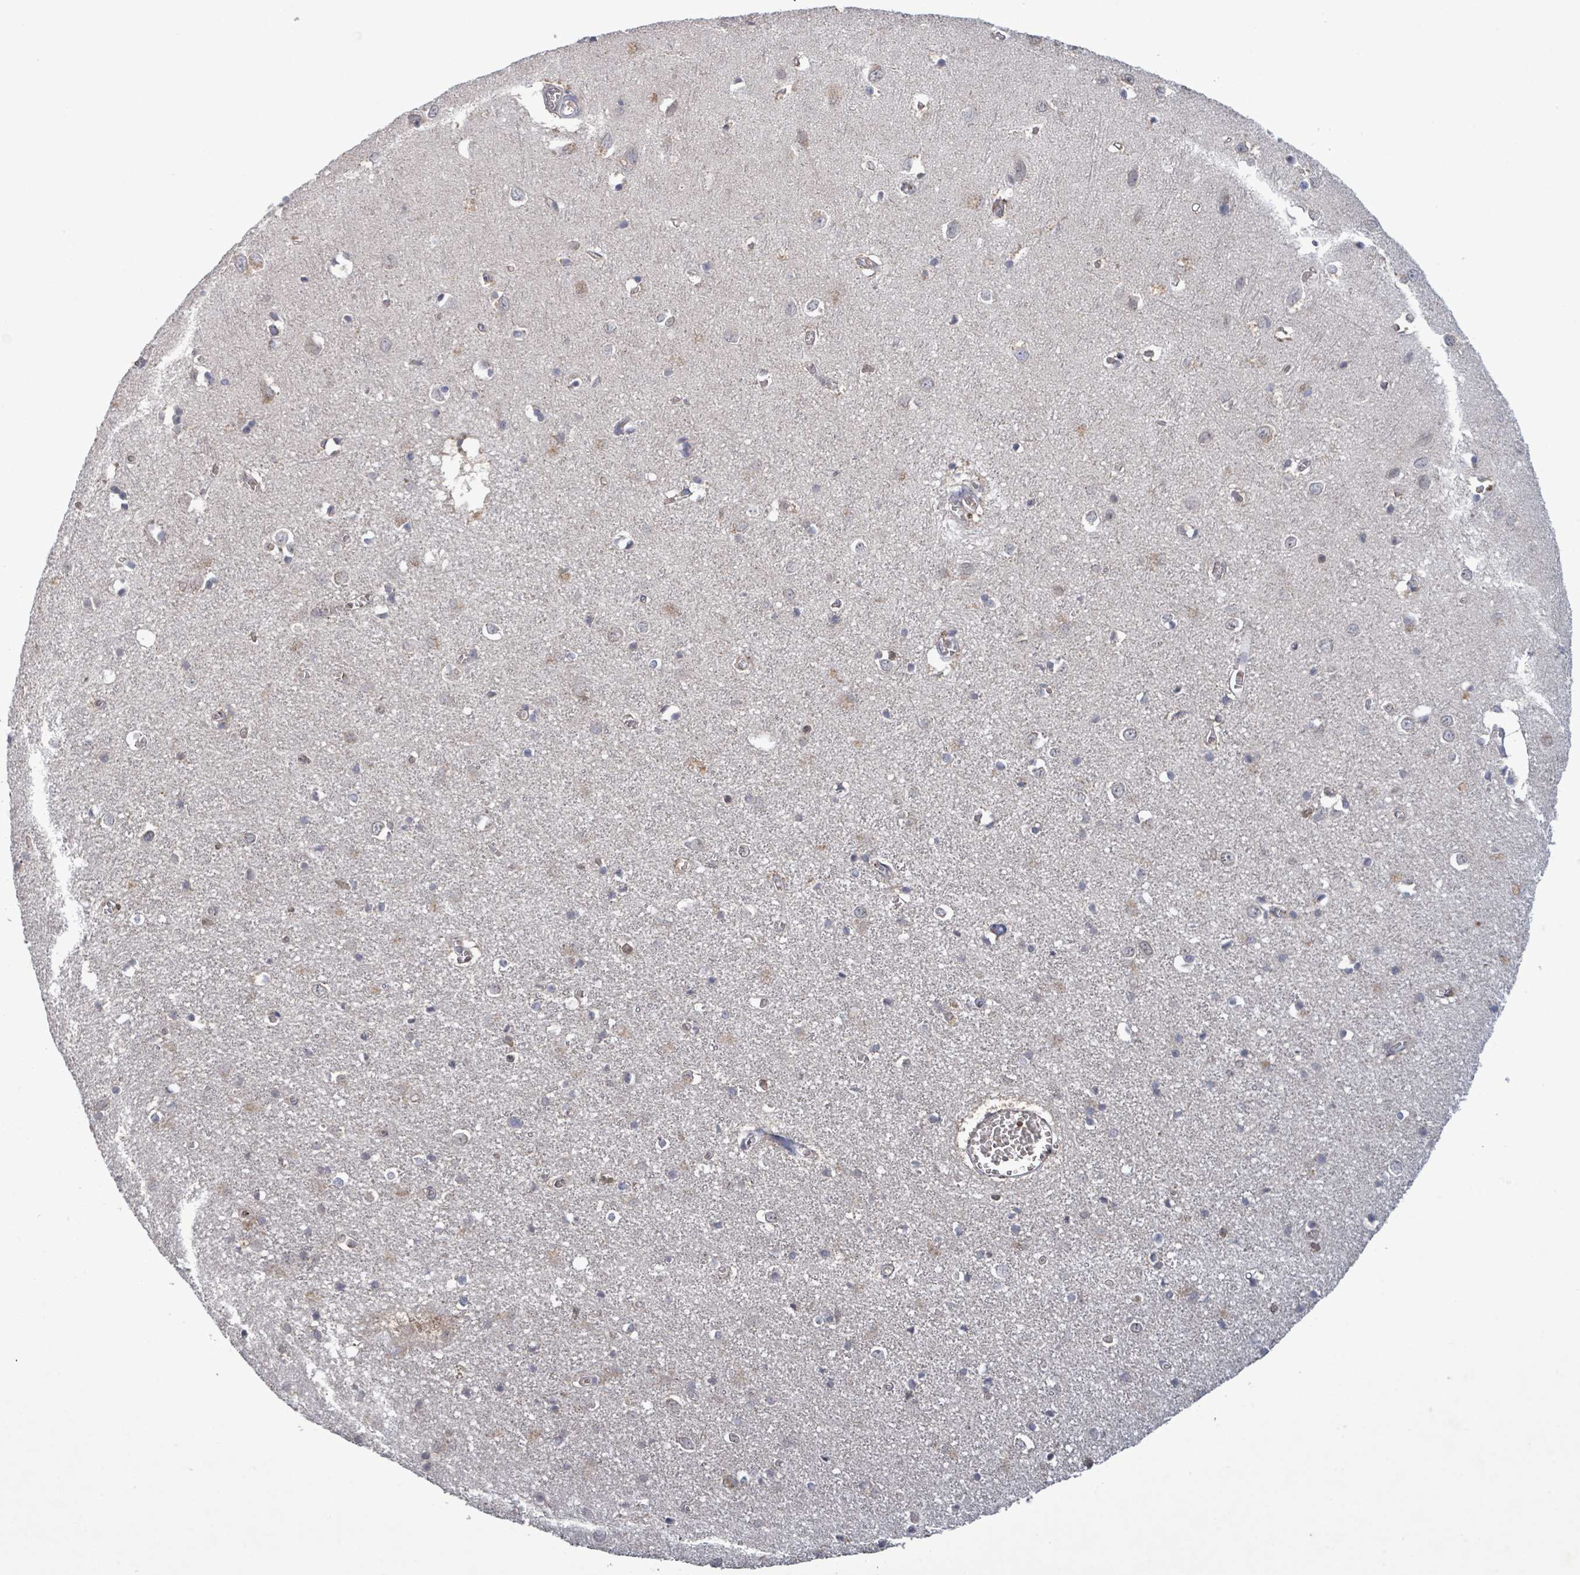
{"staining": {"intensity": "negative", "quantity": "none", "location": "none"}, "tissue": "cerebral cortex", "cell_type": "Endothelial cells", "image_type": "normal", "snomed": [{"axis": "morphology", "description": "Normal tissue, NOS"}, {"axis": "topography", "description": "Cerebral cortex"}], "caption": "IHC of benign human cerebral cortex demonstrates no positivity in endothelial cells. (Brightfield microscopy of DAB (3,3'-diaminobenzidine) IHC at high magnification).", "gene": "GRM8", "patient": {"sex": "female", "age": 64}}